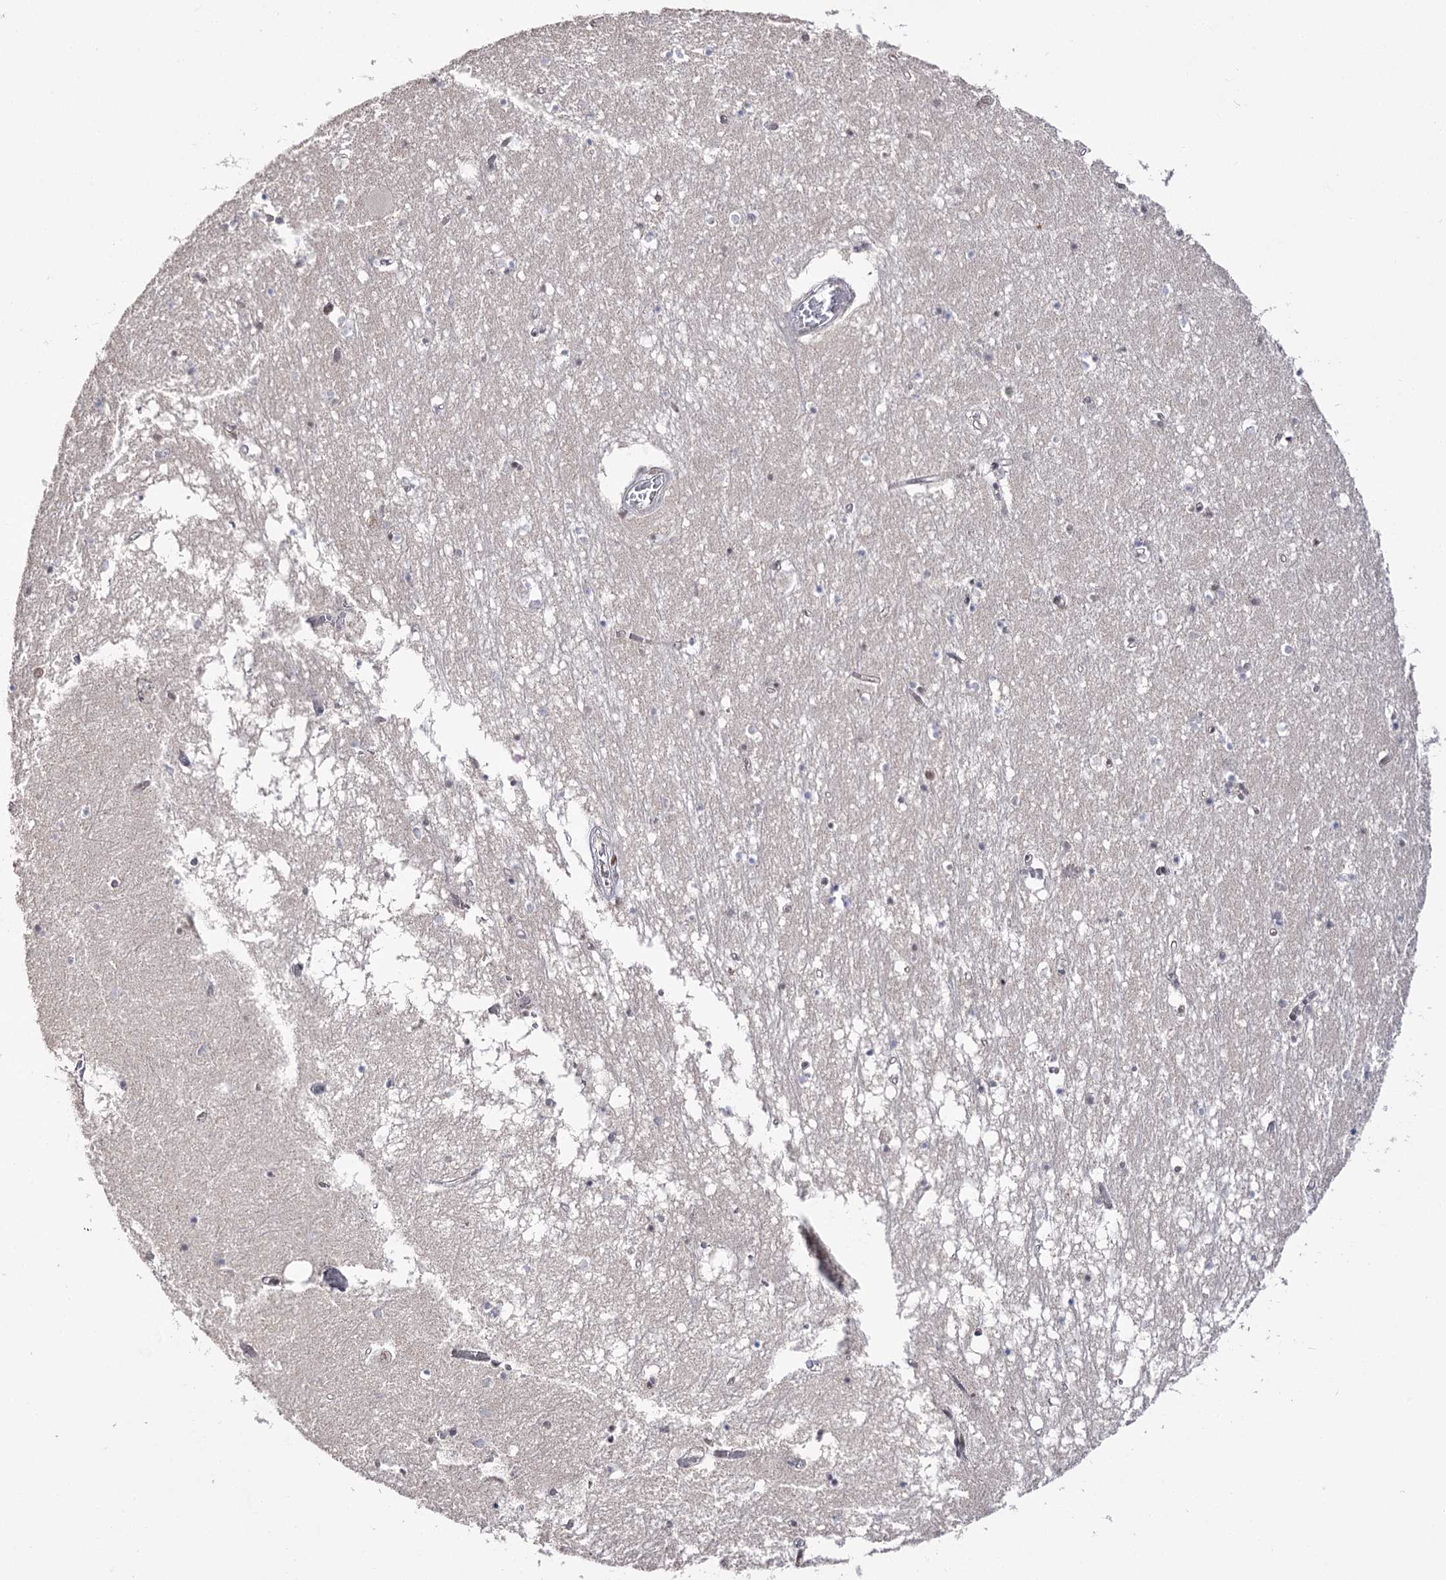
{"staining": {"intensity": "negative", "quantity": "none", "location": "none"}, "tissue": "hippocampus", "cell_type": "Glial cells", "image_type": "normal", "snomed": [{"axis": "morphology", "description": "Normal tissue, NOS"}, {"axis": "topography", "description": "Hippocampus"}], "caption": "This is an immunohistochemistry (IHC) photomicrograph of benign hippocampus. There is no expression in glial cells.", "gene": "VGLL4", "patient": {"sex": "male", "age": 70}}